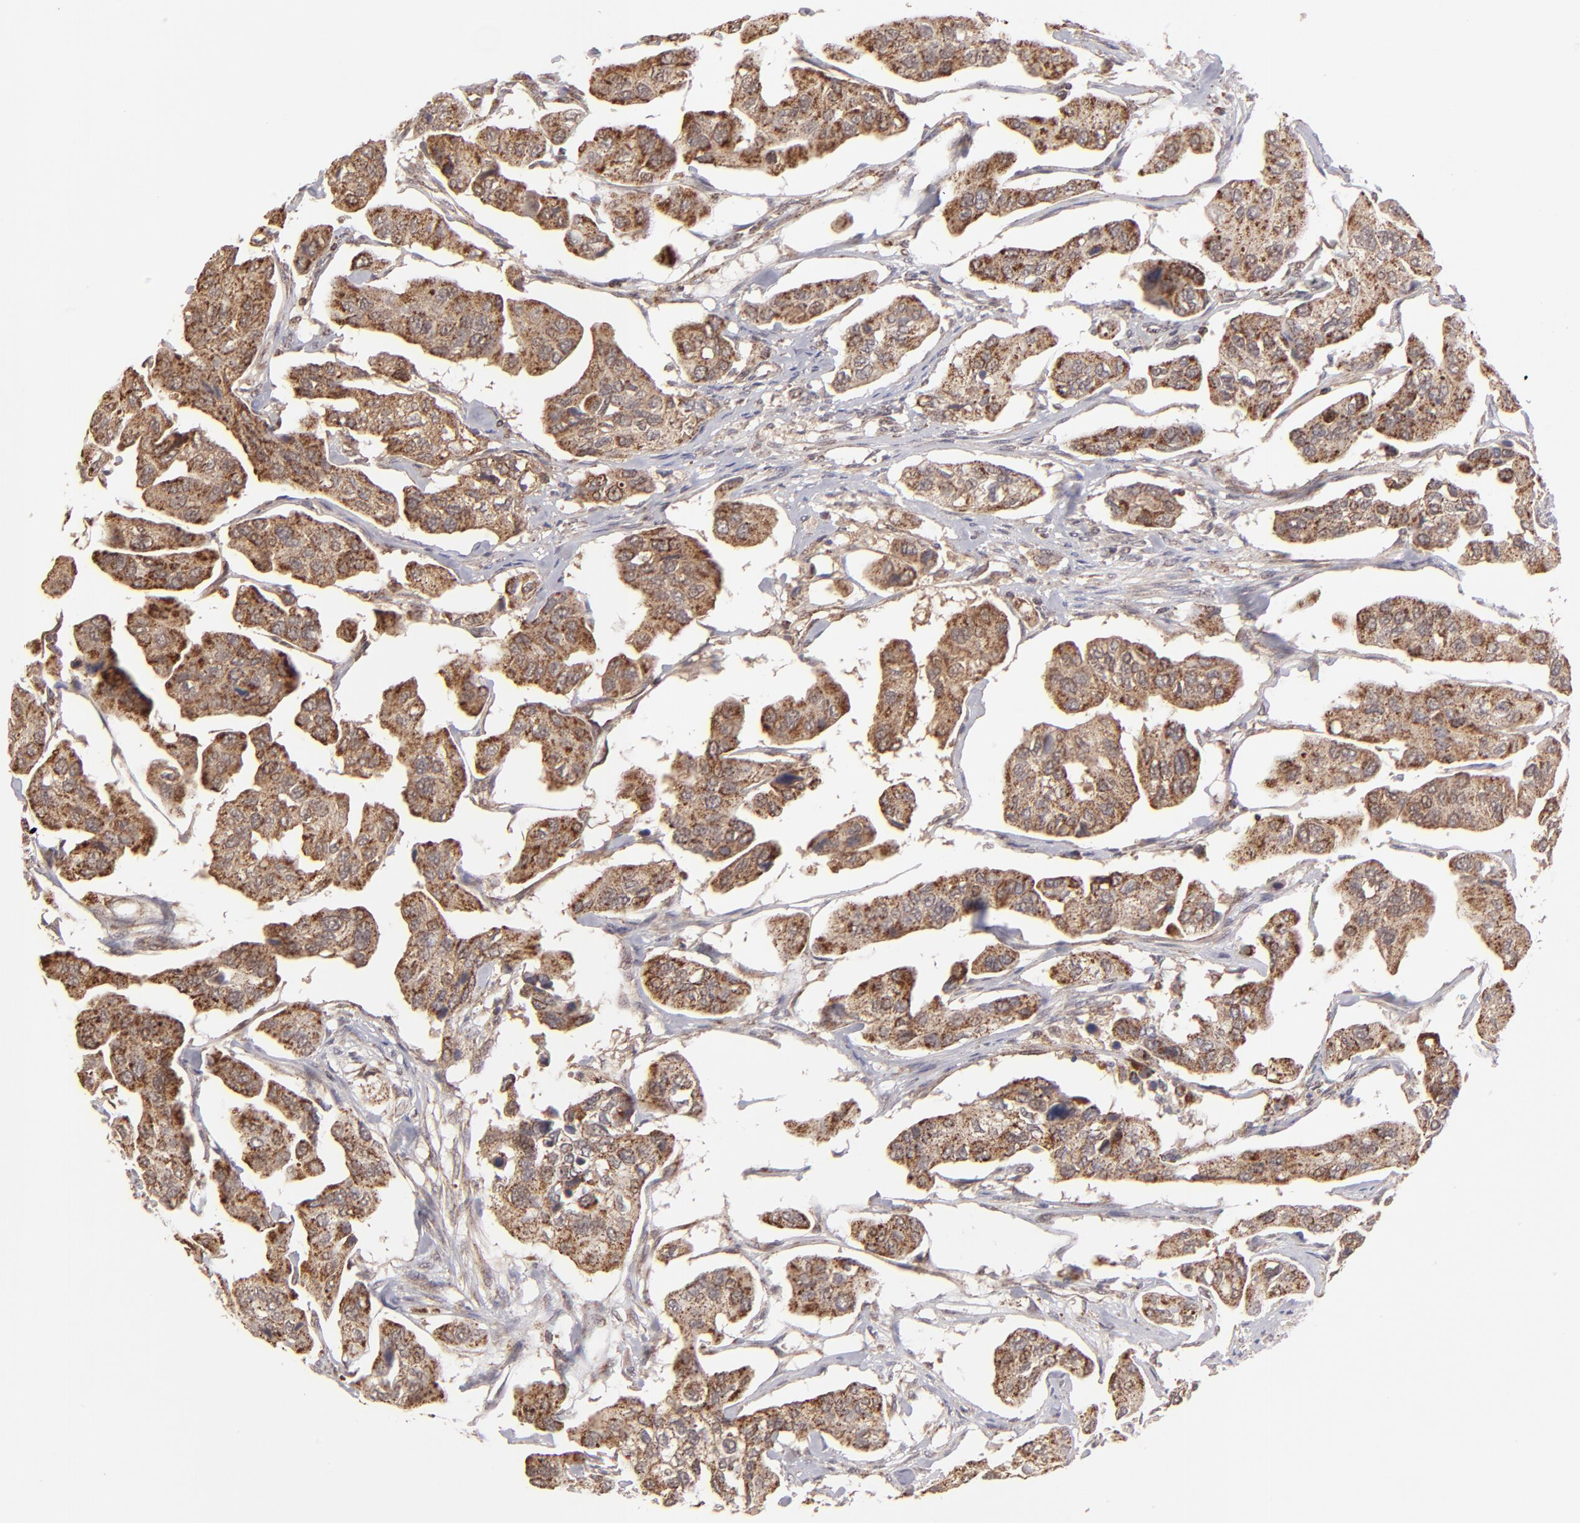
{"staining": {"intensity": "moderate", "quantity": ">75%", "location": "cytoplasmic/membranous"}, "tissue": "urothelial cancer", "cell_type": "Tumor cells", "image_type": "cancer", "snomed": [{"axis": "morphology", "description": "Adenocarcinoma, NOS"}, {"axis": "topography", "description": "Urinary bladder"}], "caption": "The photomicrograph demonstrates immunohistochemical staining of adenocarcinoma. There is moderate cytoplasmic/membranous positivity is seen in approximately >75% of tumor cells.", "gene": "SLC15A1", "patient": {"sex": "male", "age": 61}}